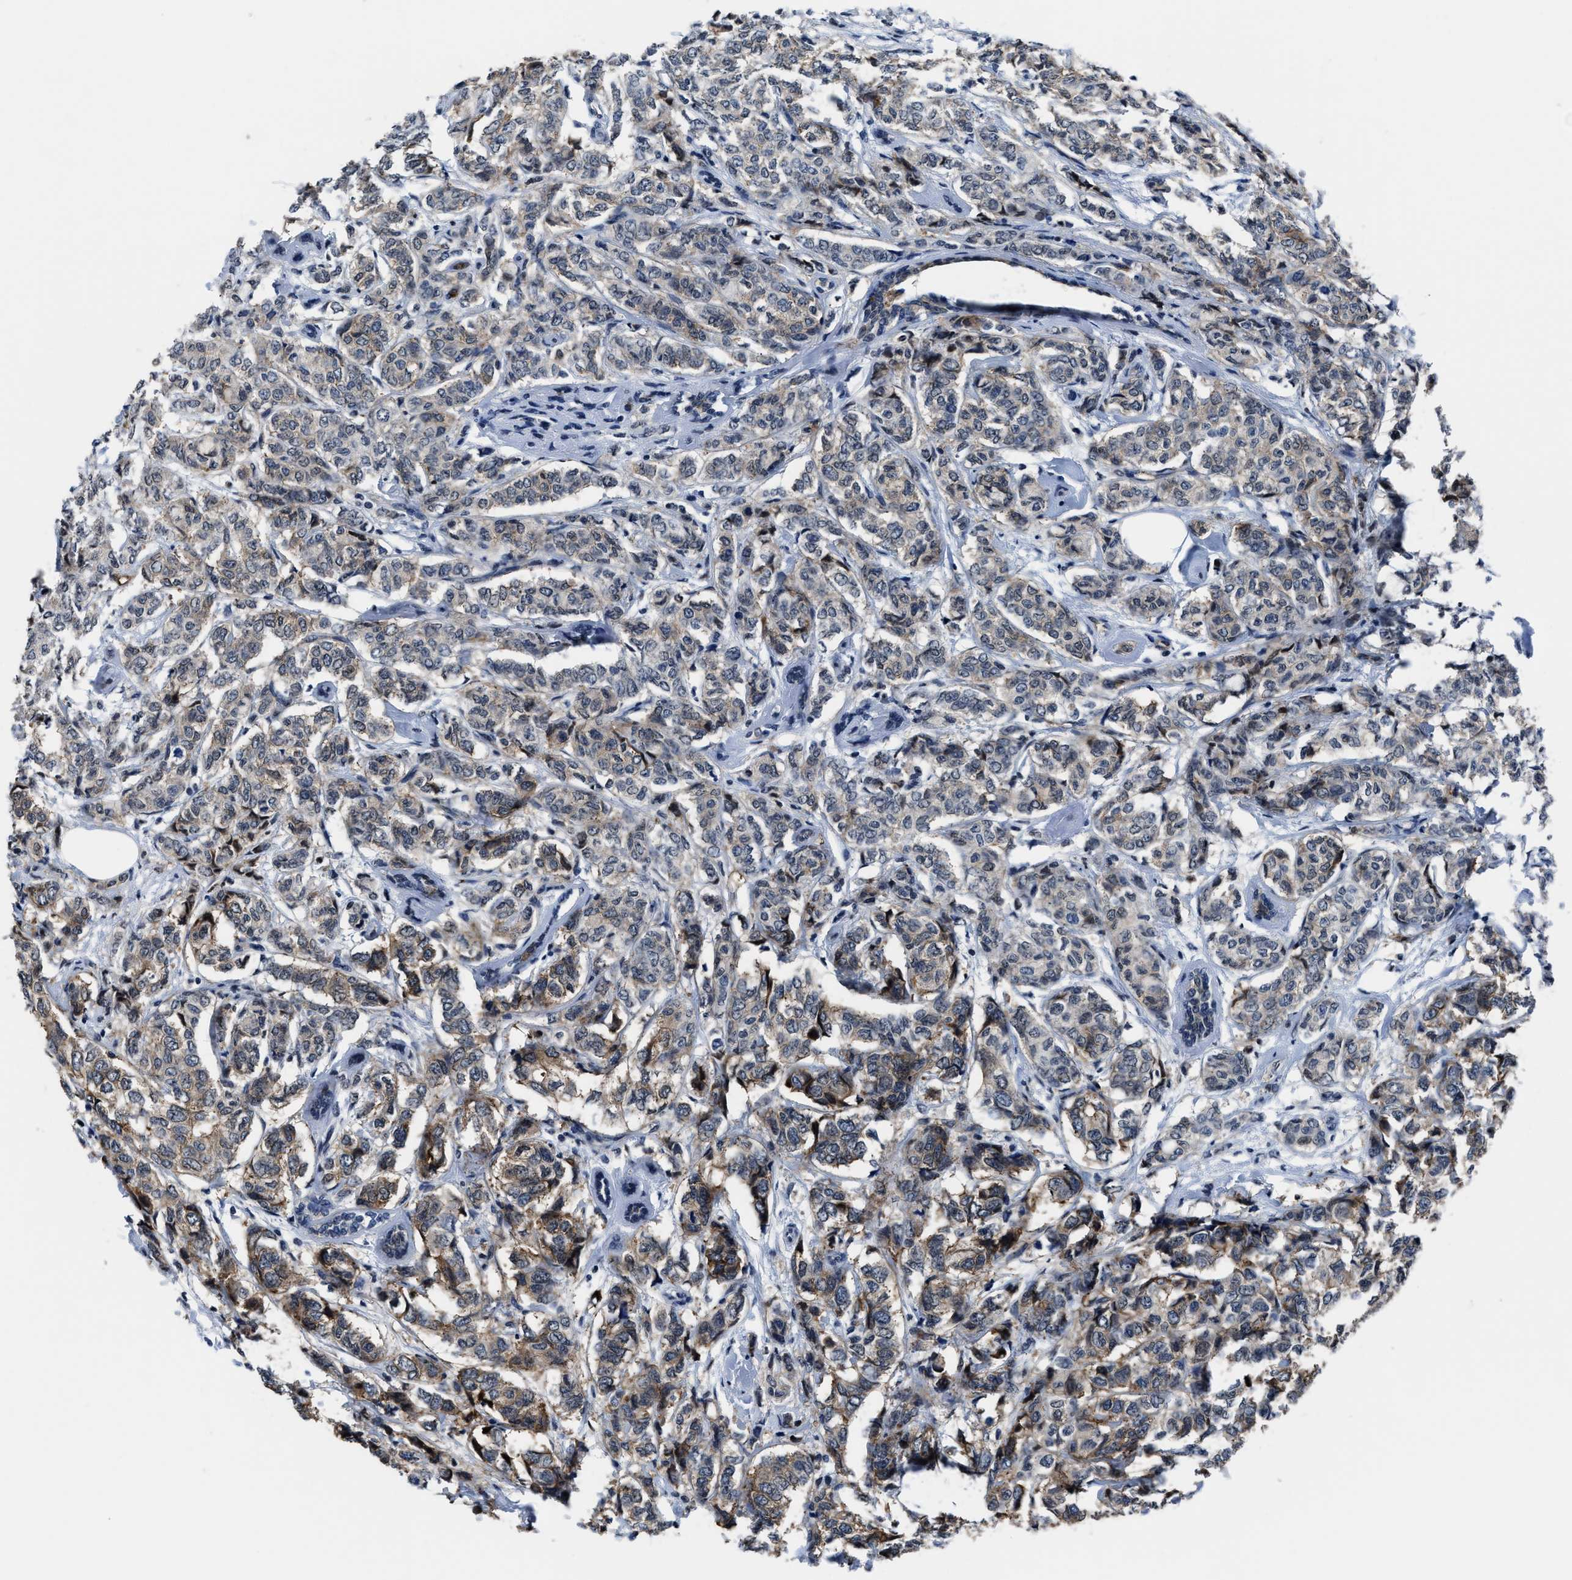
{"staining": {"intensity": "weak", "quantity": "25%-75%", "location": "cytoplasmic/membranous"}, "tissue": "breast cancer", "cell_type": "Tumor cells", "image_type": "cancer", "snomed": [{"axis": "morphology", "description": "Lobular carcinoma"}, {"axis": "topography", "description": "Breast"}], "caption": "A high-resolution micrograph shows IHC staining of breast cancer, which exhibits weak cytoplasmic/membranous staining in about 25%-75% of tumor cells.", "gene": "MARCKSL1", "patient": {"sex": "female", "age": 60}}